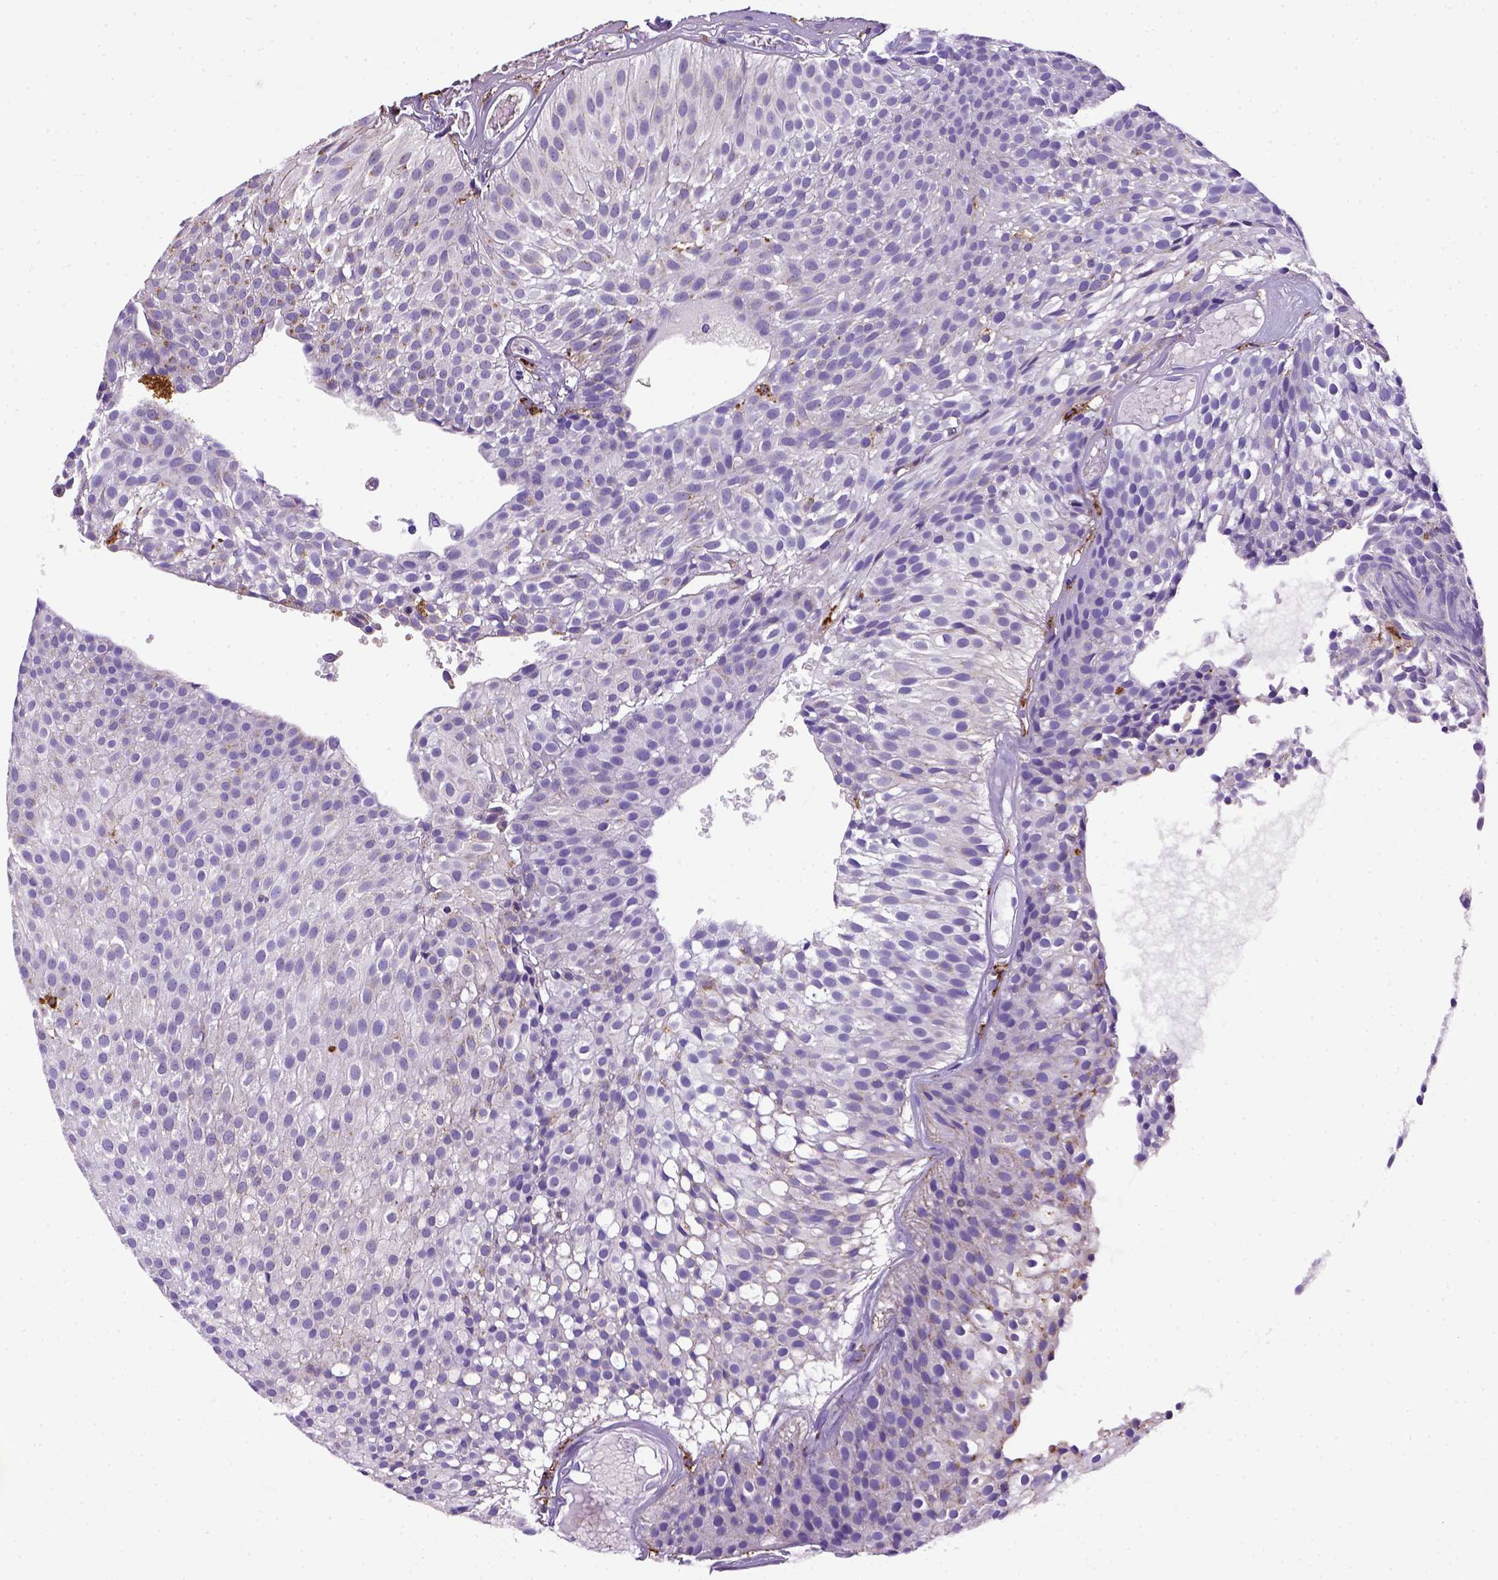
{"staining": {"intensity": "negative", "quantity": "none", "location": "none"}, "tissue": "urothelial cancer", "cell_type": "Tumor cells", "image_type": "cancer", "snomed": [{"axis": "morphology", "description": "Urothelial carcinoma, Low grade"}, {"axis": "topography", "description": "Urinary bladder"}], "caption": "Tumor cells show no significant protein staining in urothelial cancer. The staining was performed using DAB (3,3'-diaminobenzidine) to visualize the protein expression in brown, while the nuclei were stained in blue with hematoxylin (Magnification: 20x).", "gene": "CD68", "patient": {"sex": "male", "age": 63}}